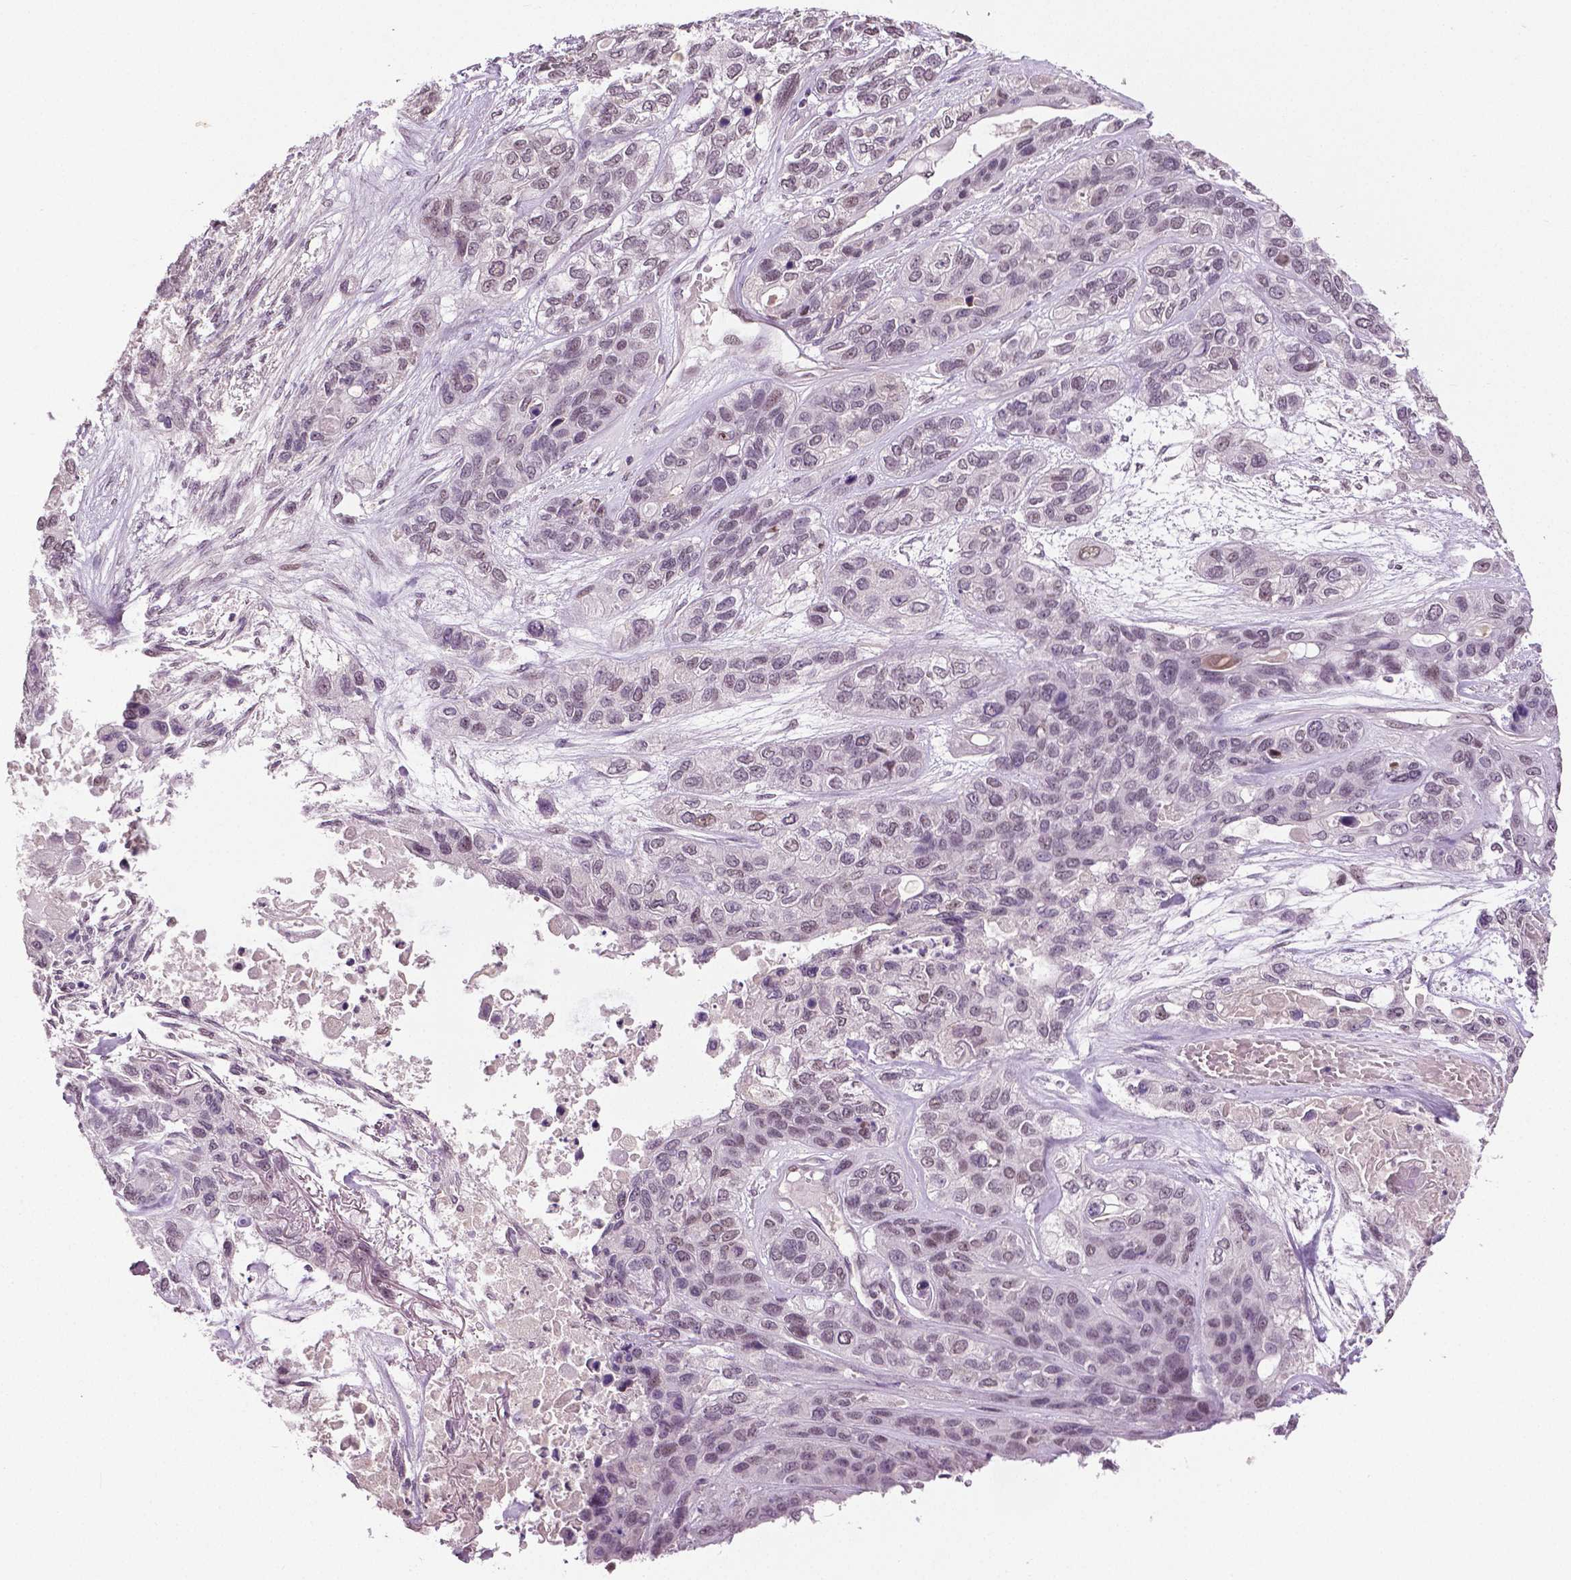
{"staining": {"intensity": "negative", "quantity": "none", "location": "none"}, "tissue": "lung cancer", "cell_type": "Tumor cells", "image_type": "cancer", "snomed": [{"axis": "morphology", "description": "Squamous cell carcinoma, NOS"}, {"axis": "topography", "description": "Lung"}], "caption": "A histopathology image of lung cancer (squamous cell carcinoma) stained for a protein demonstrates no brown staining in tumor cells.", "gene": "DLX5", "patient": {"sex": "female", "age": 70}}